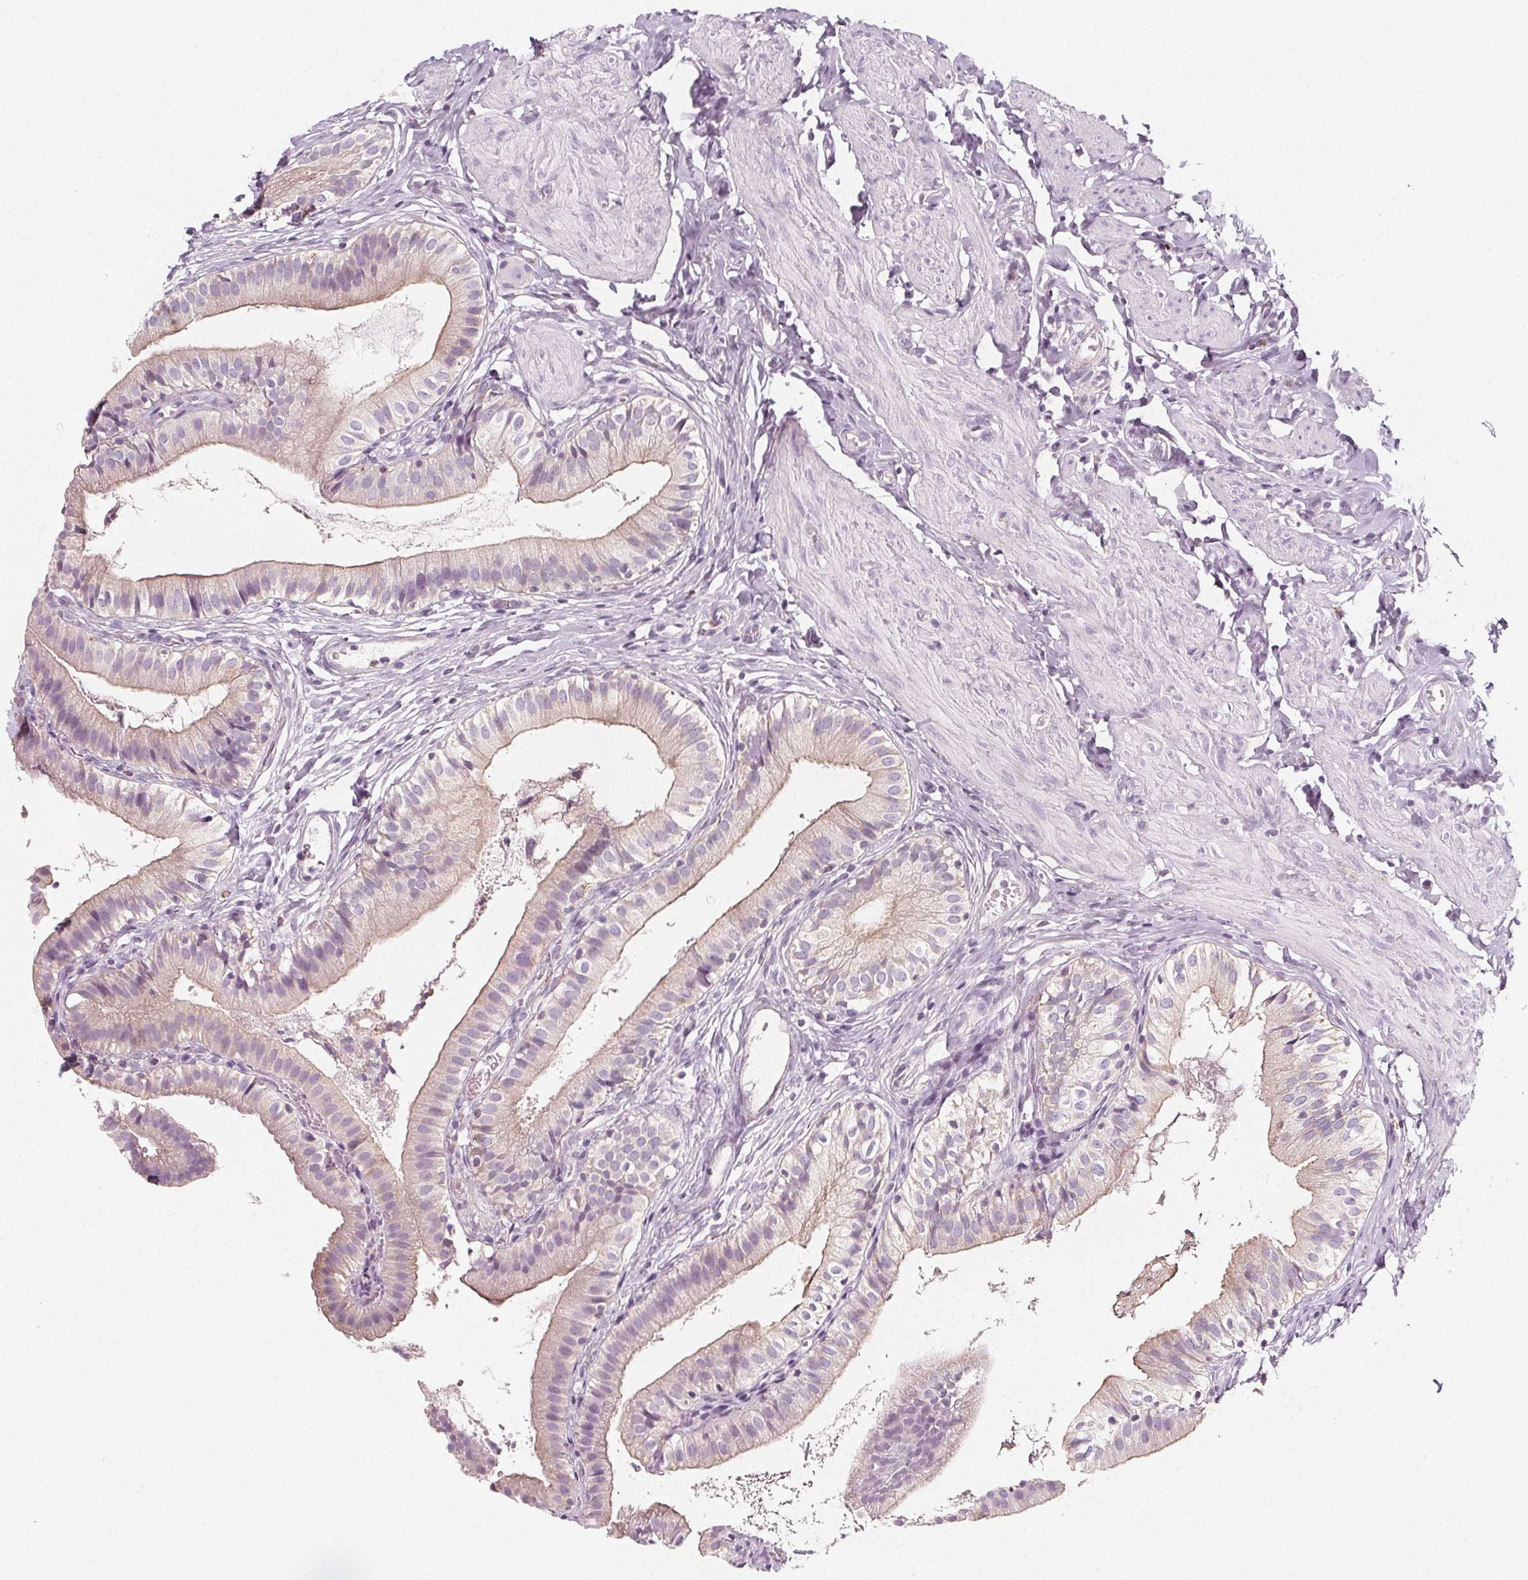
{"staining": {"intensity": "negative", "quantity": "none", "location": "none"}, "tissue": "gallbladder", "cell_type": "Glandular cells", "image_type": "normal", "snomed": [{"axis": "morphology", "description": "Normal tissue, NOS"}, {"axis": "topography", "description": "Gallbladder"}], "caption": "Immunohistochemical staining of unremarkable gallbladder shows no significant staining in glandular cells.", "gene": "IL17C", "patient": {"sex": "female", "age": 47}}